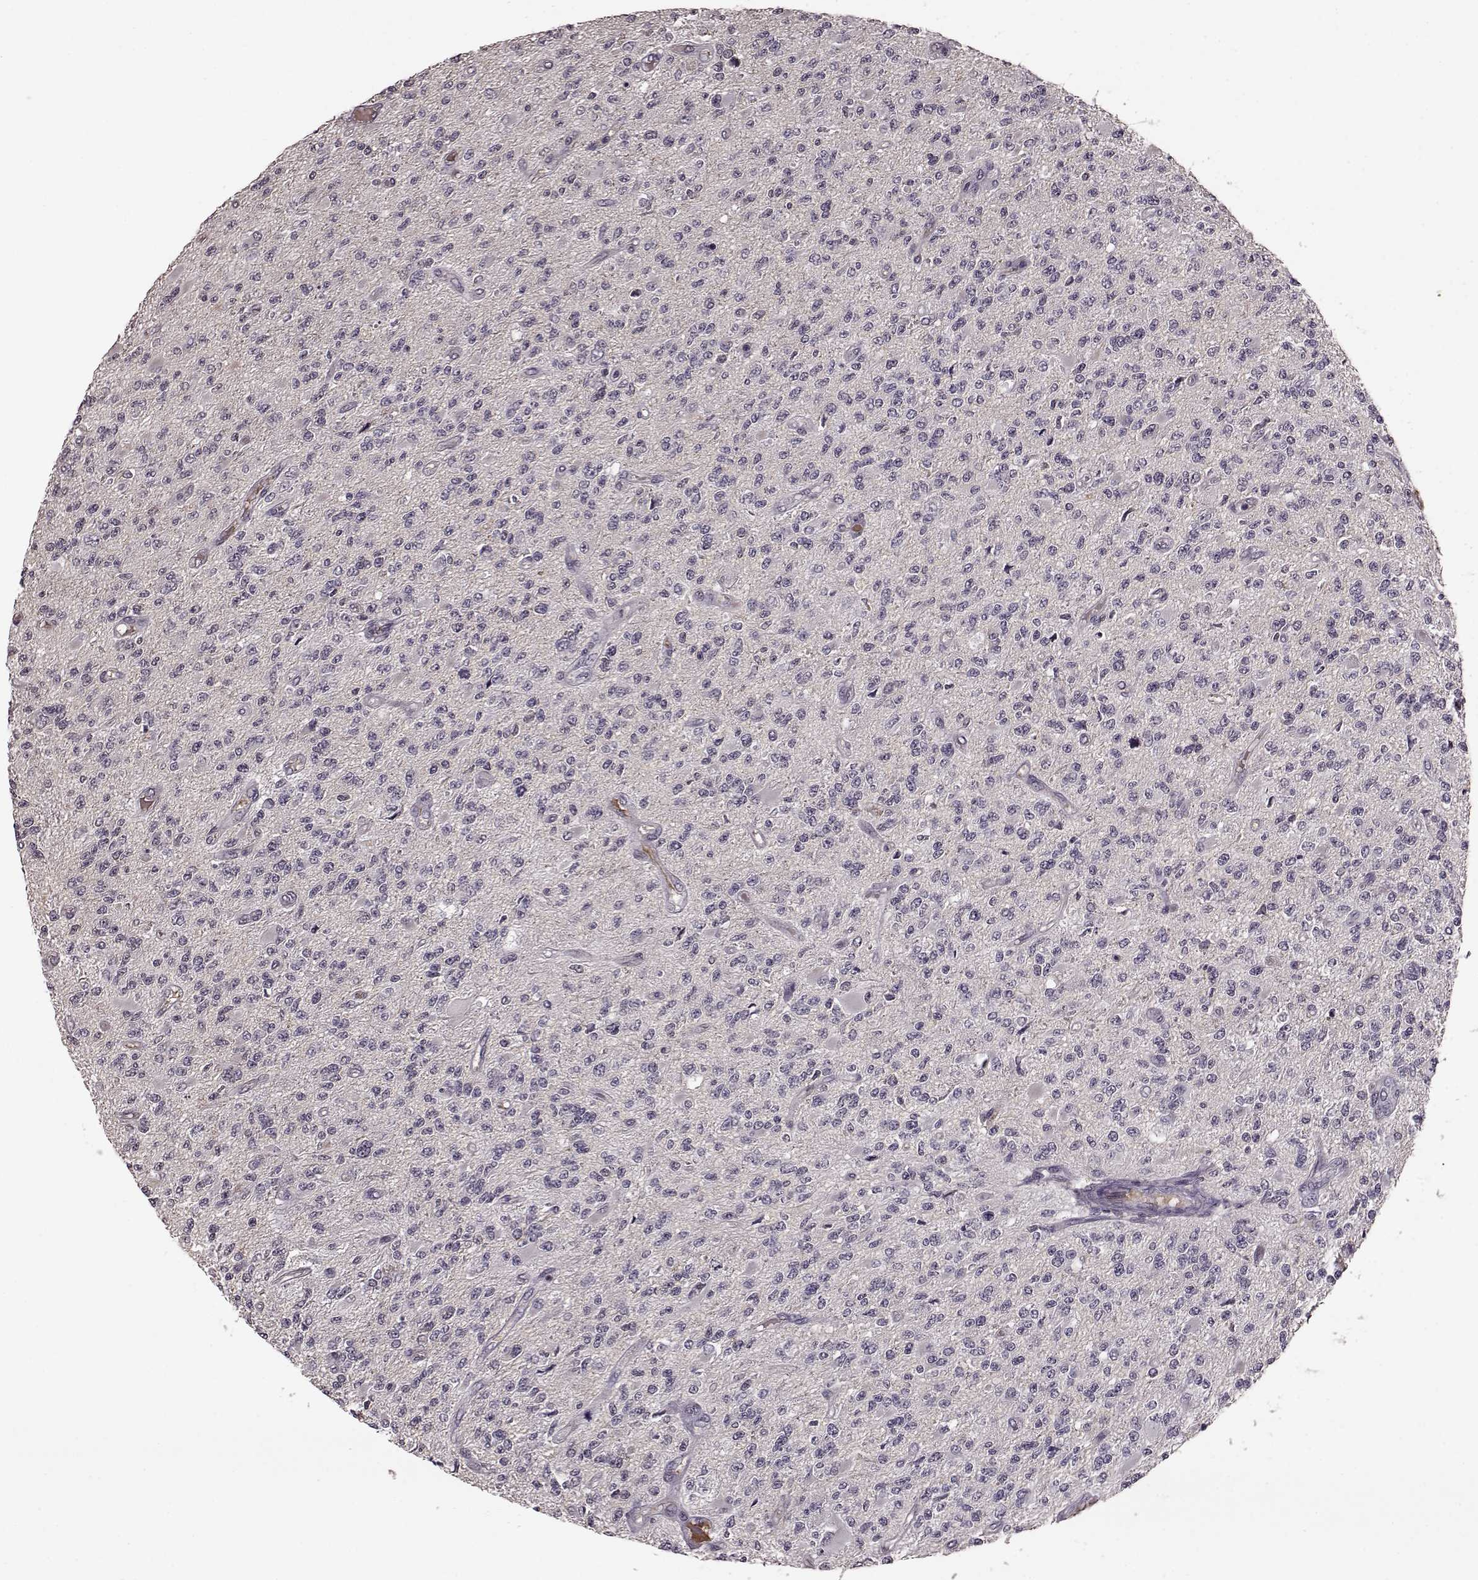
{"staining": {"intensity": "negative", "quantity": "none", "location": "none"}, "tissue": "glioma", "cell_type": "Tumor cells", "image_type": "cancer", "snomed": [{"axis": "morphology", "description": "Glioma, malignant, High grade"}, {"axis": "topography", "description": "Brain"}], "caption": "Tumor cells are negative for brown protein staining in malignant high-grade glioma. (IHC, brightfield microscopy, high magnification).", "gene": "NRL", "patient": {"sex": "female", "age": 63}}